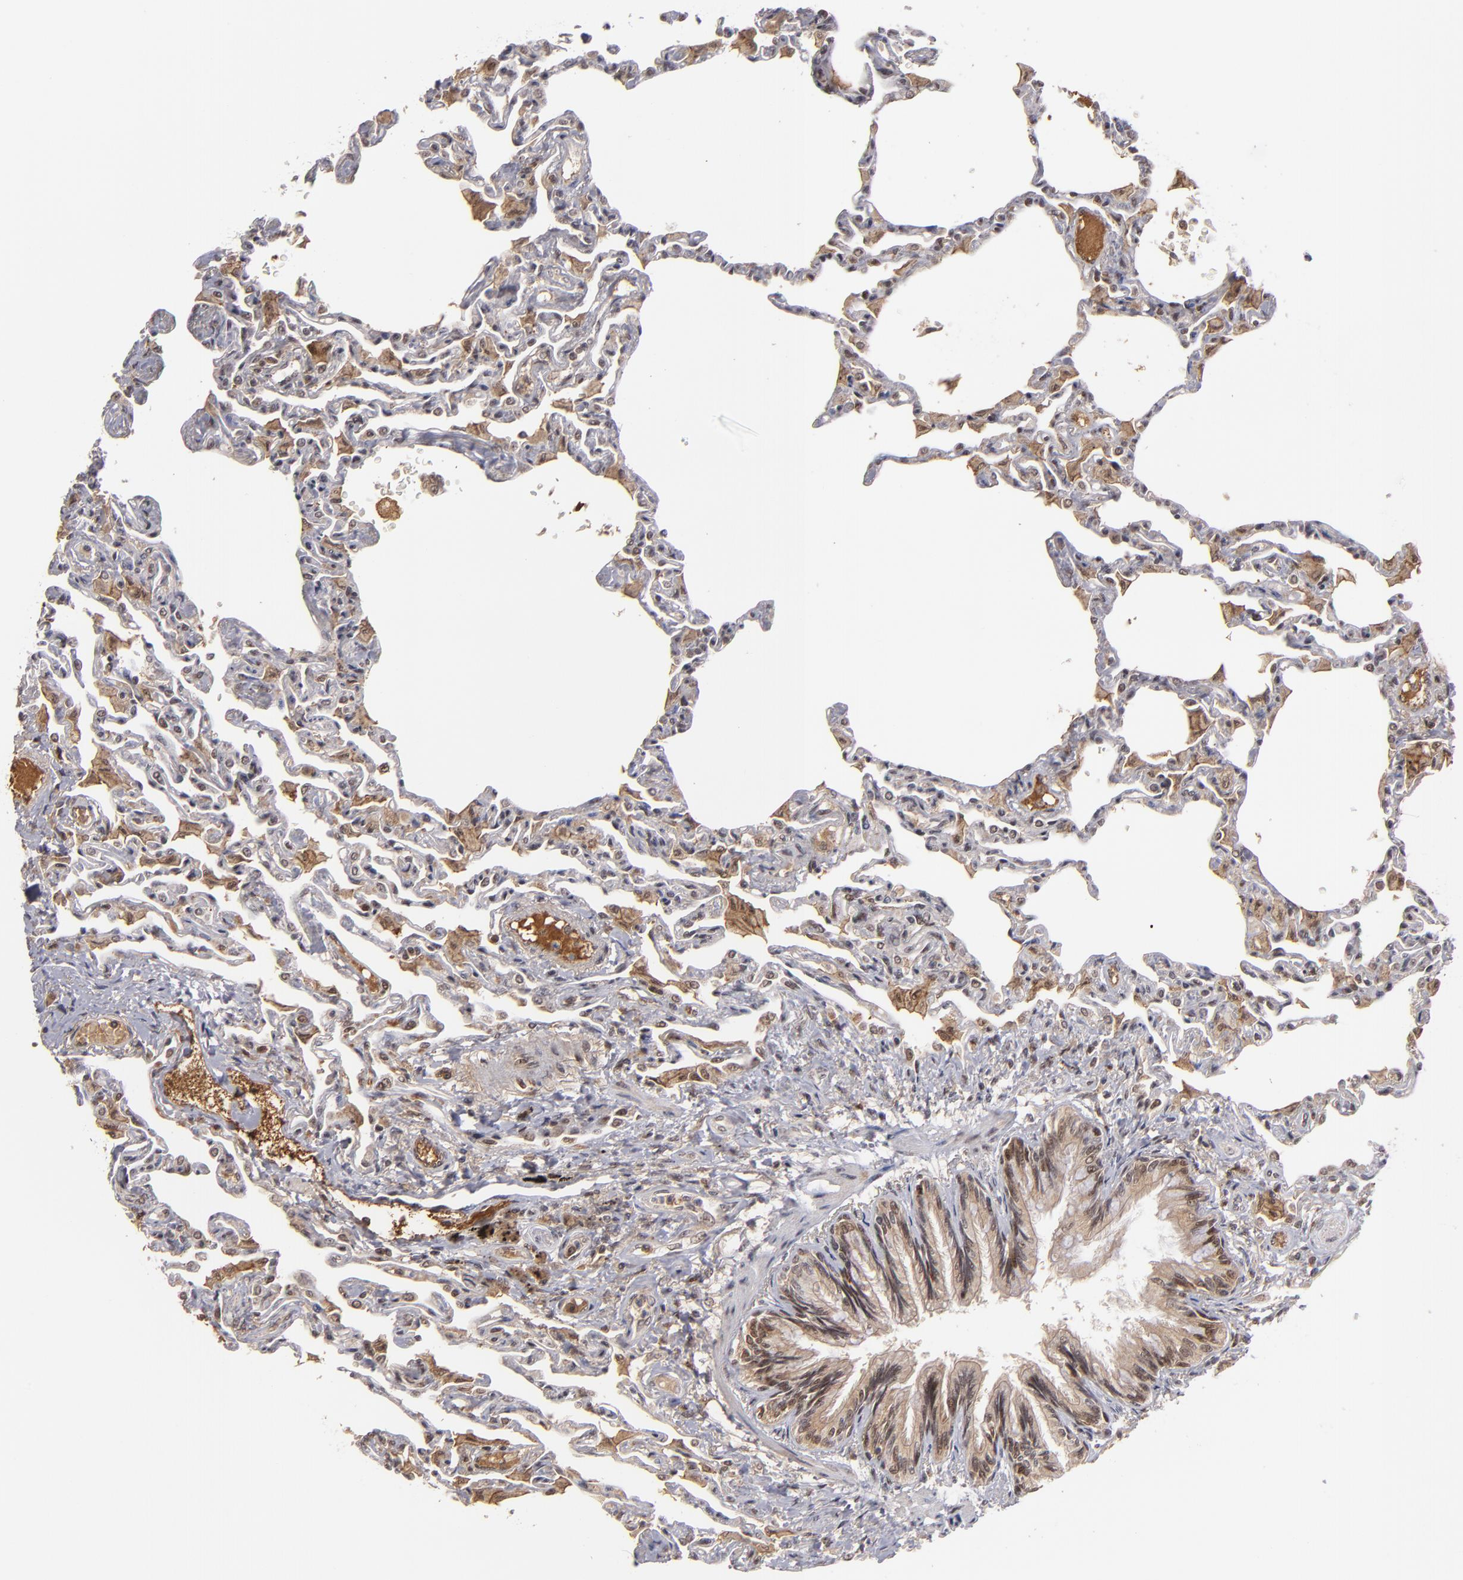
{"staining": {"intensity": "weak", "quantity": "<25%", "location": "nuclear"}, "tissue": "lung", "cell_type": "Alveolar cells", "image_type": "normal", "snomed": [{"axis": "morphology", "description": "Normal tissue, NOS"}, {"axis": "topography", "description": "Lung"}], "caption": "Protein analysis of benign lung reveals no significant expression in alveolar cells. (DAB (3,3'-diaminobenzidine) IHC, high magnification).", "gene": "ZNF234", "patient": {"sex": "female", "age": 49}}